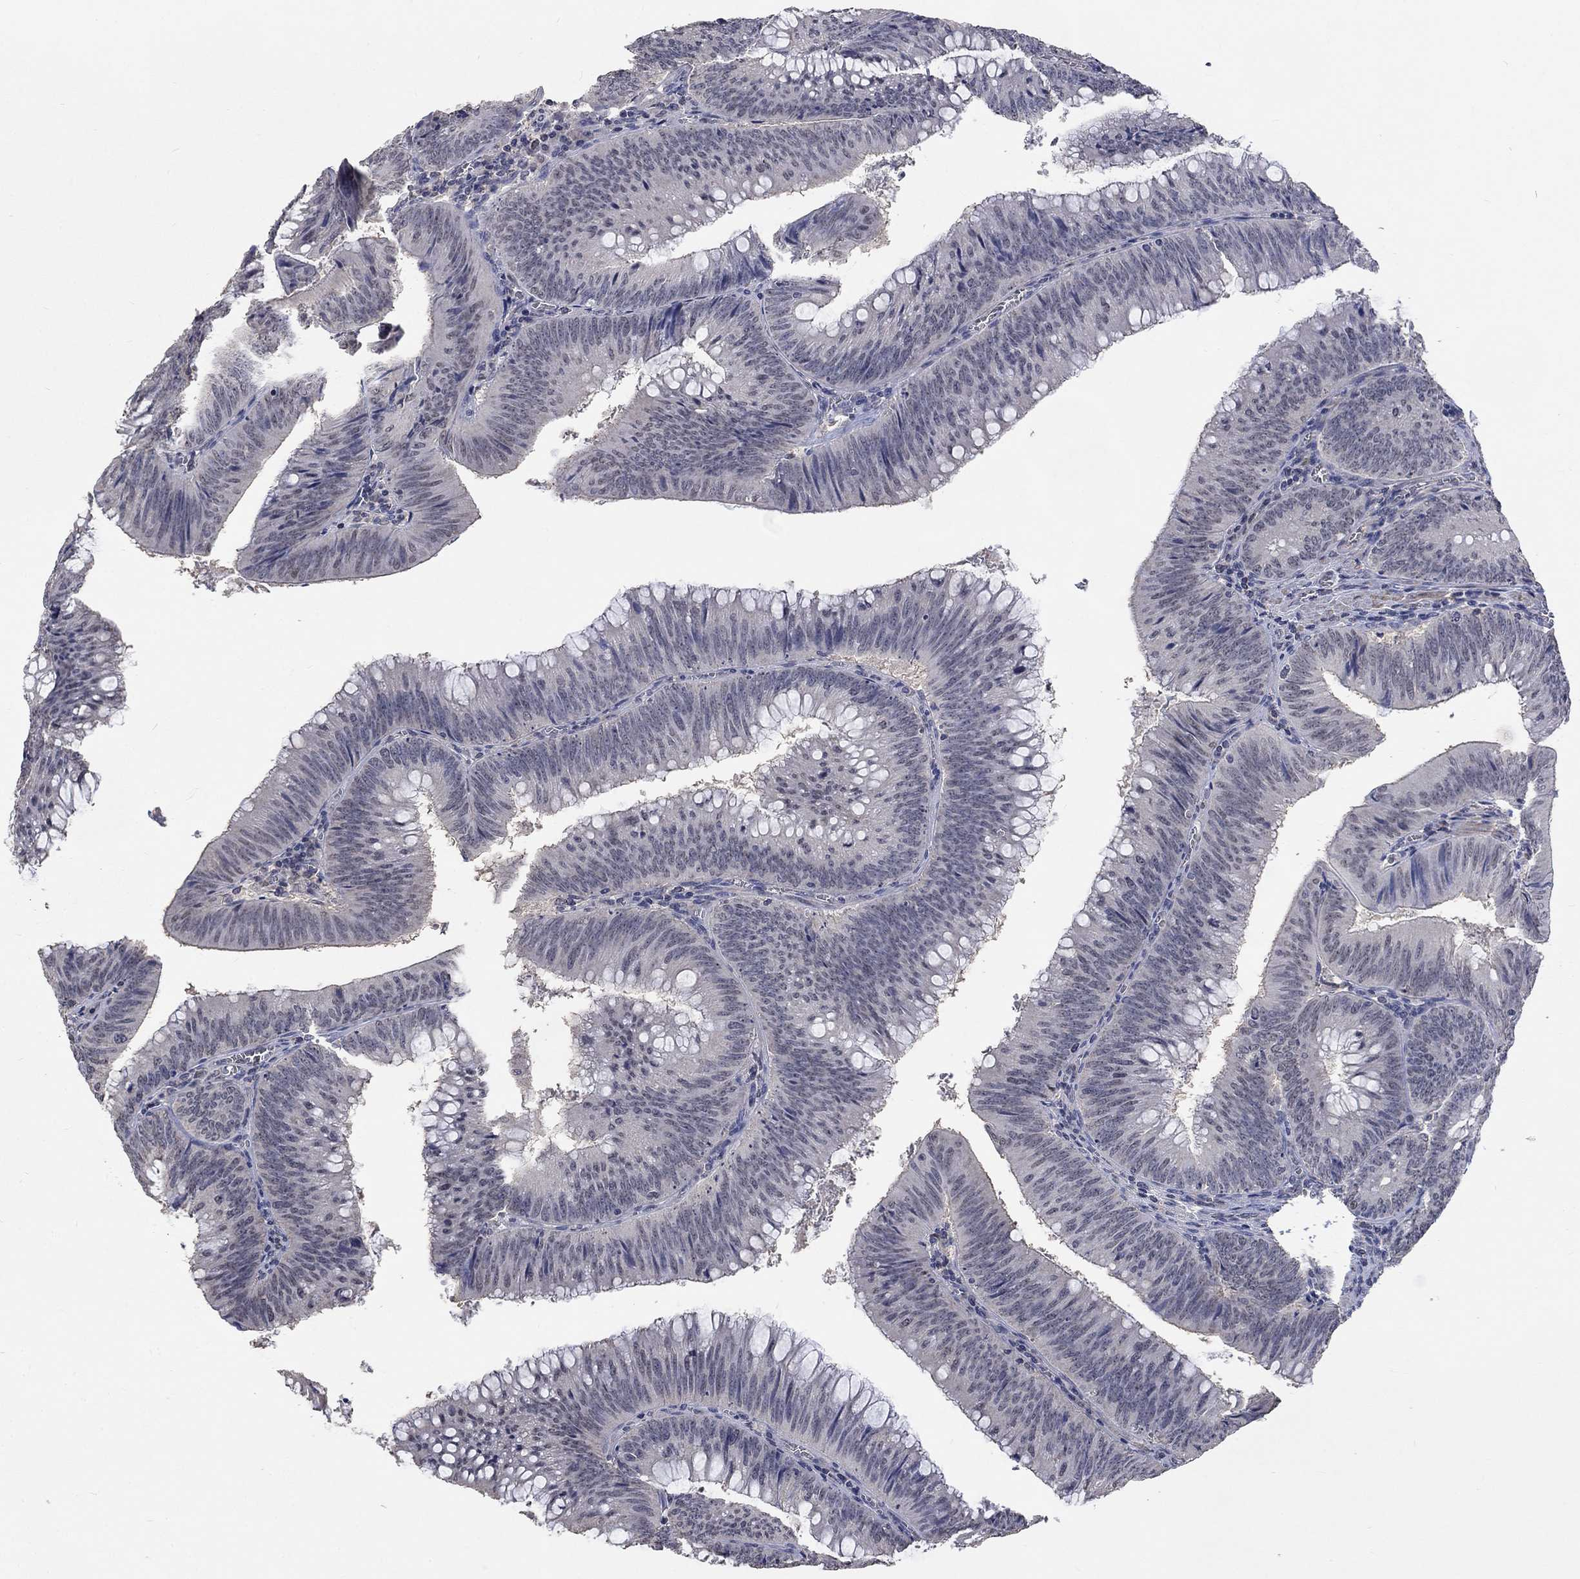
{"staining": {"intensity": "negative", "quantity": "none", "location": "none"}, "tissue": "colorectal cancer", "cell_type": "Tumor cells", "image_type": "cancer", "snomed": [{"axis": "morphology", "description": "Adenocarcinoma, NOS"}, {"axis": "topography", "description": "Rectum"}], "caption": "This is an IHC image of human colorectal adenocarcinoma. There is no positivity in tumor cells.", "gene": "ZBTB18", "patient": {"sex": "female", "age": 72}}